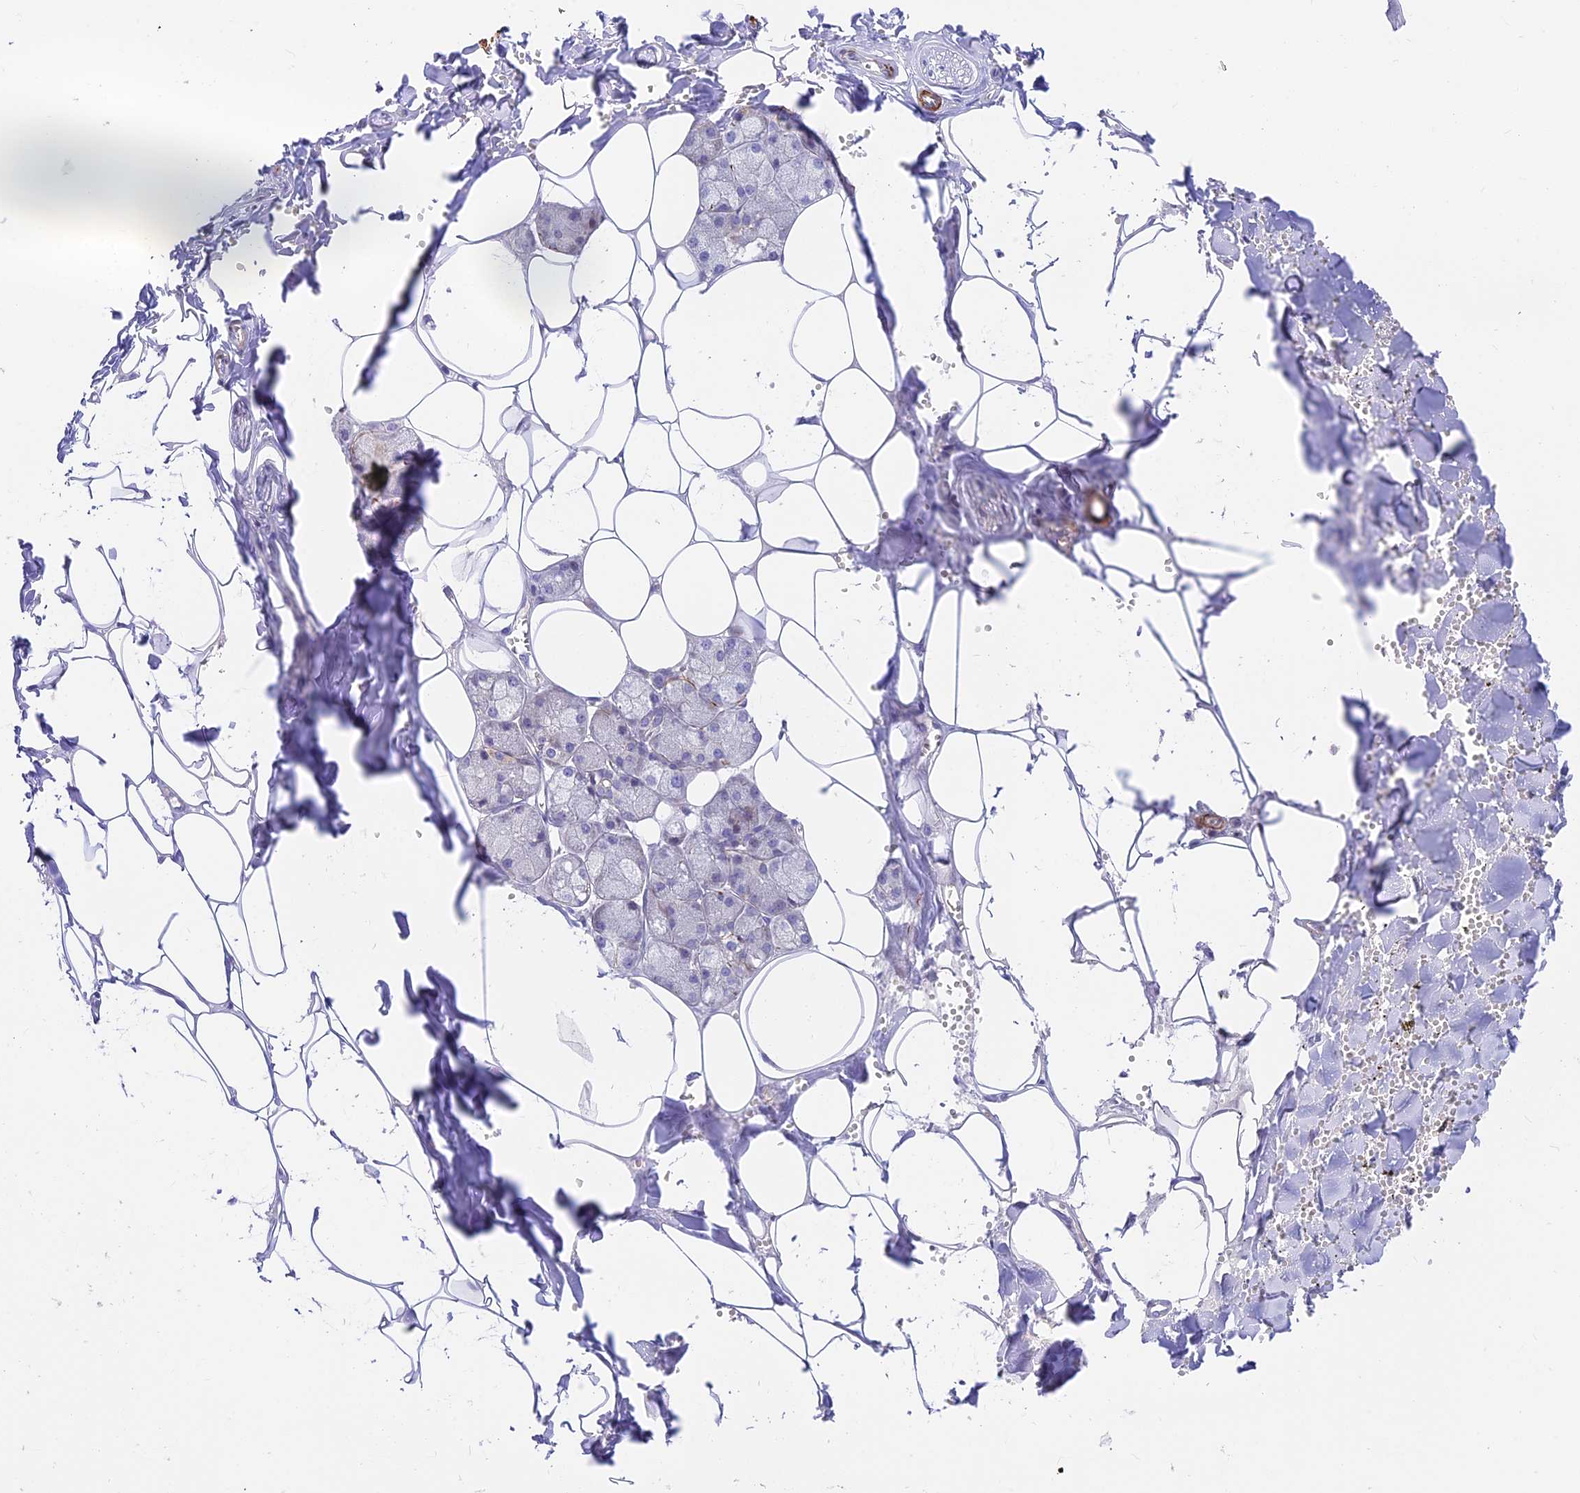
{"staining": {"intensity": "moderate", "quantity": "<25%", "location": "cytoplasmic/membranous"}, "tissue": "salivary gland", "cell_type": "Glandular cells", "image_type": "normal", "snomed": [{"axis": "morphology", "description": "Normal tissue, NOS"}, {"axis": "topography", "description": "Salivary gland"}], "caption": "Glandular cells display moderate cytoplasmic/membranous positivity in approximately <25% of cells in normal salivary gland. The staining was performed using DAB (3,3'-diaminobenzidine), with brown indicating positive protein expression. Nuclei are stained blue with hematoxylin.", "gene": "ANKRD50", "patient": {"sex": "male", "age": 62}}